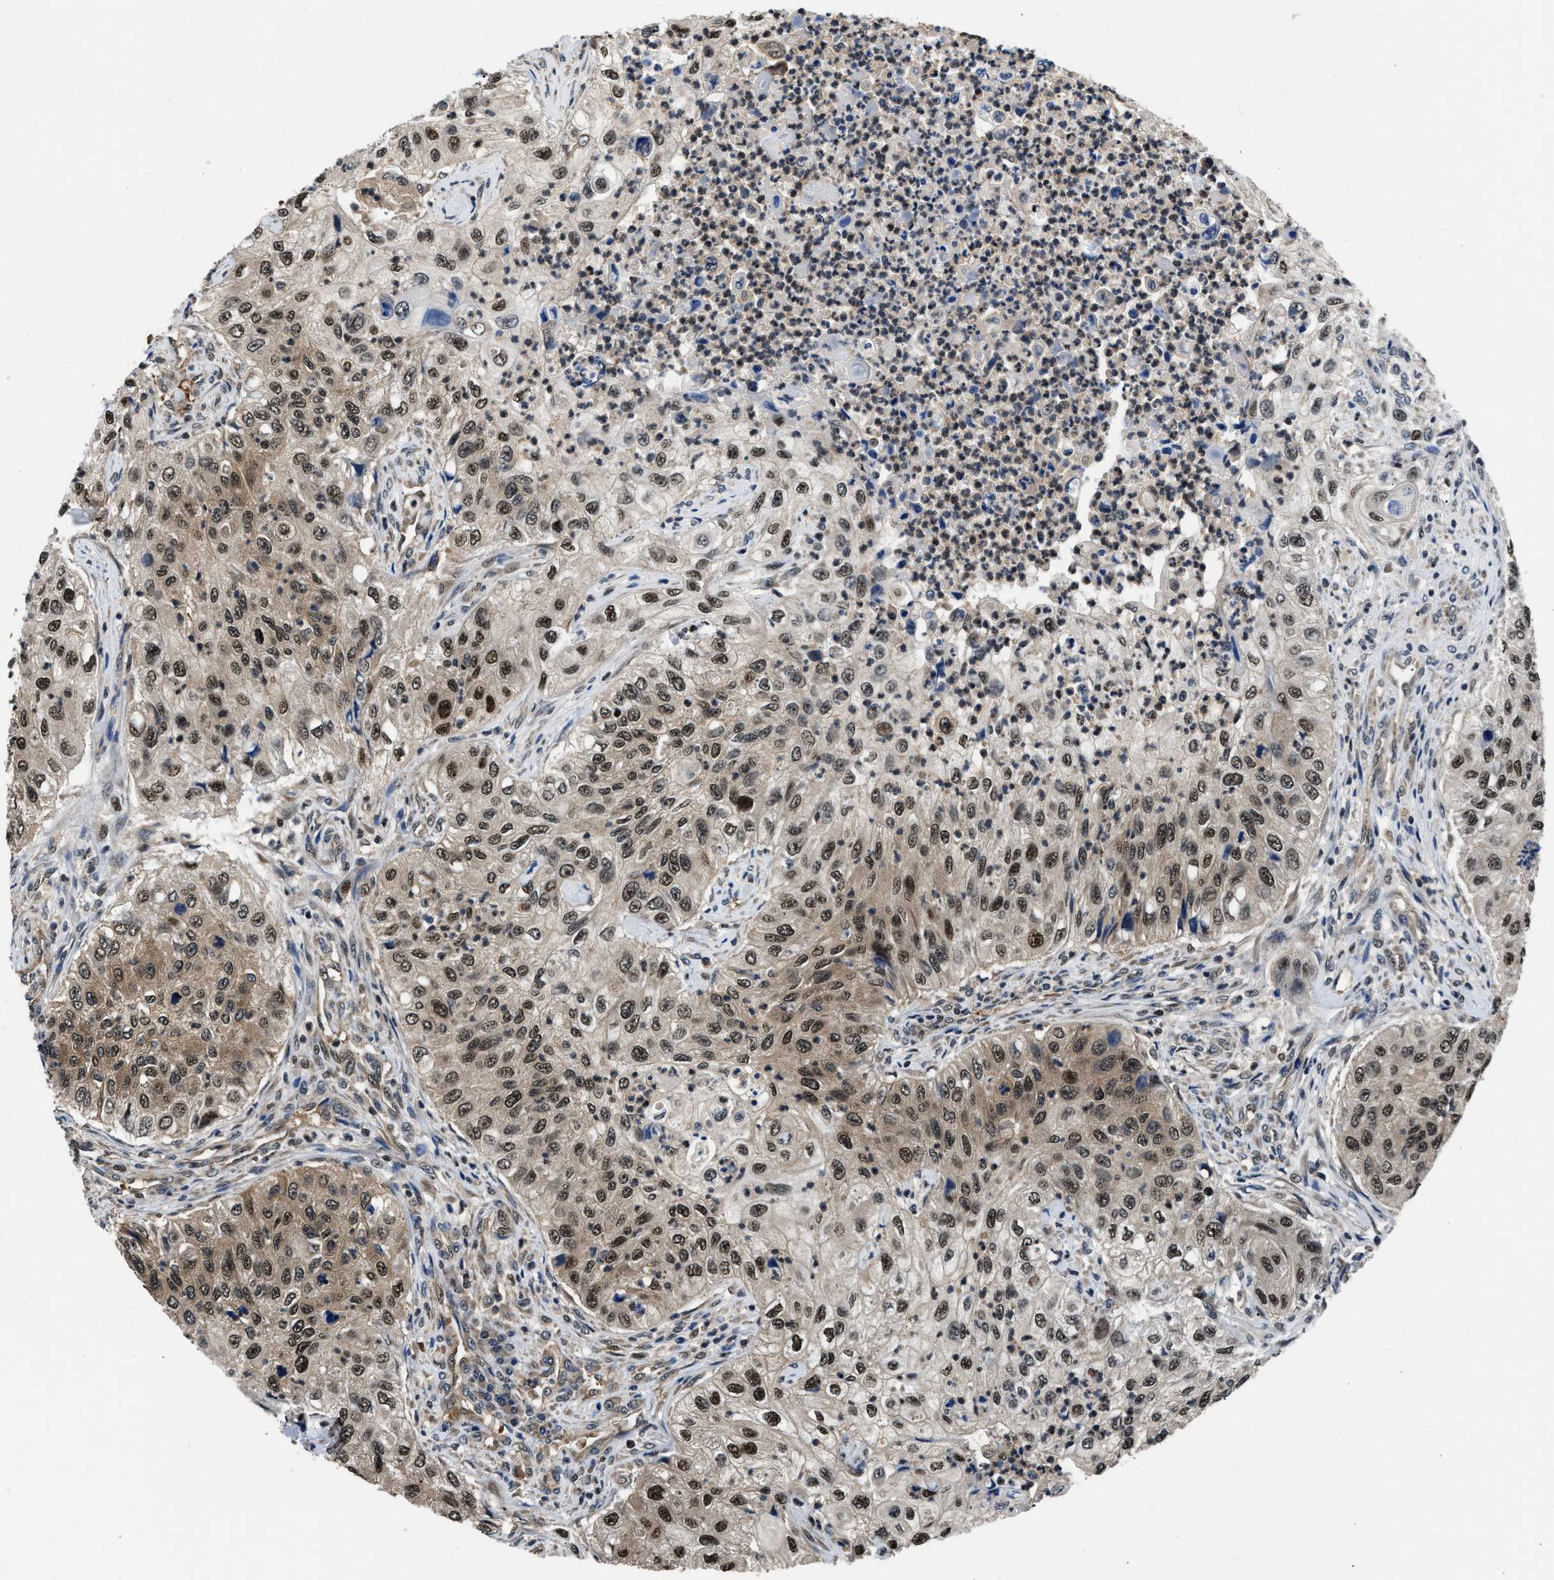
{"staining": {"intensity": "moderate", "quantity": ">75%", "location": "nuclear"}, "tissue": "urothelial cancer", "cell_type": "Tumor cells", "image_type": "cancer", "snomed": [{"axis": "morphology", "description": "Urothelial carcinoma, High grade"}, {"axis": "topography", "description": "Urinary bladder"}], "caption": "Approximately >75% of tumor cells in human urothelial cancer demonstrate moderate nuclear protein positivity as visualized by brown immunohistochemical staining.", "gene": "RBM33", "patient": {"sex": "female", "age": 60}}